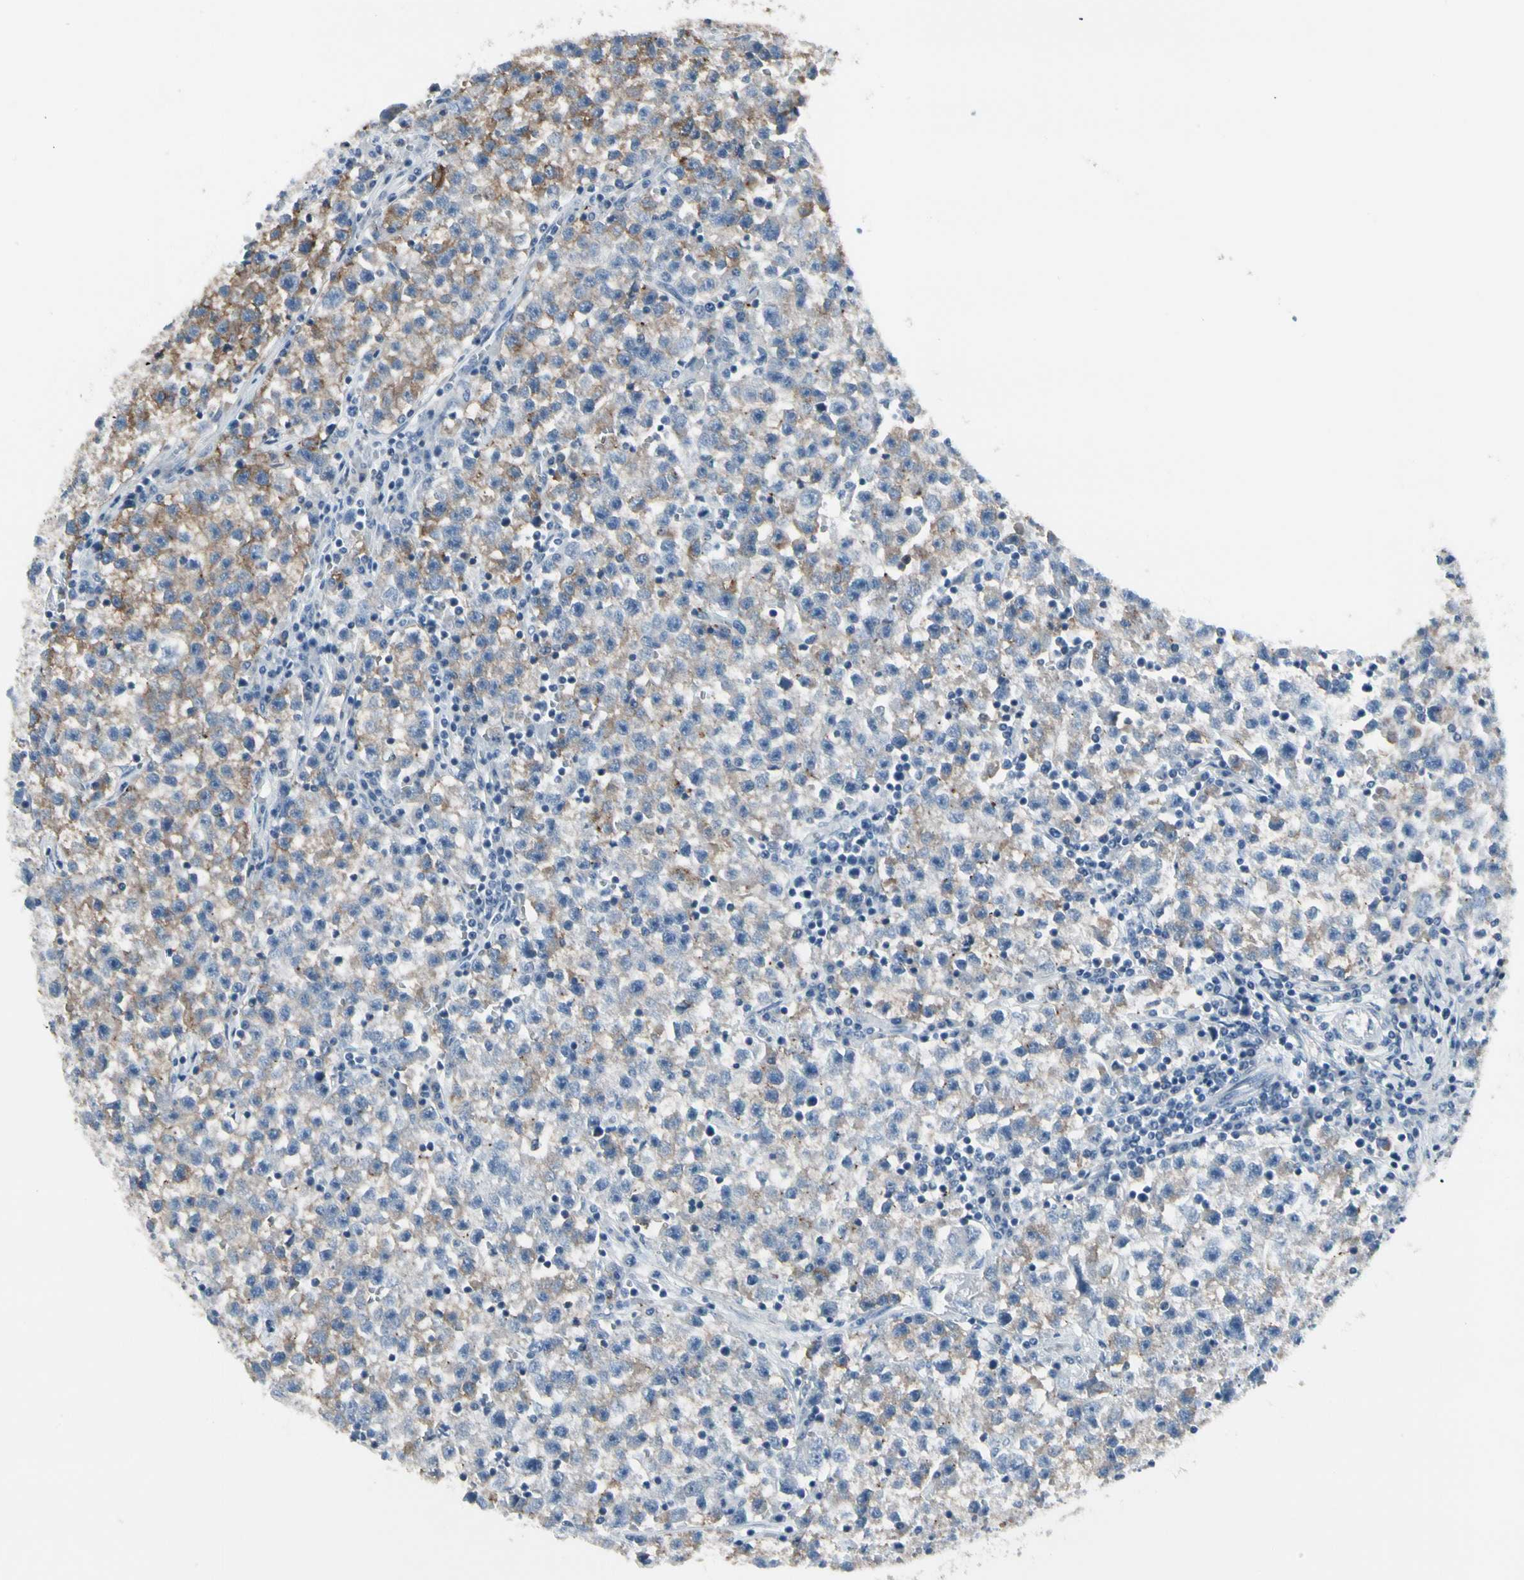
{"staining": {"intensity": "moderate", "quantity": ">75%", "location": "cytoplasmic/membranous"}, "tissue": "testis cancer", "cell_type": "Tumor cells", "image_type": "cancer", "snomed": [{"axis": "morphology", "description": "Seminoma, NOS"}, {"axis": "topography", "description": "Testis"}], "caption": "Brown immunohistochemical staining in testis seminoma exhibits moderate cytoplasmic/membranous expression in about >75% of tumor cells.", "gene": "PIGR", "patient": {"sex": "male", "age": 22}}